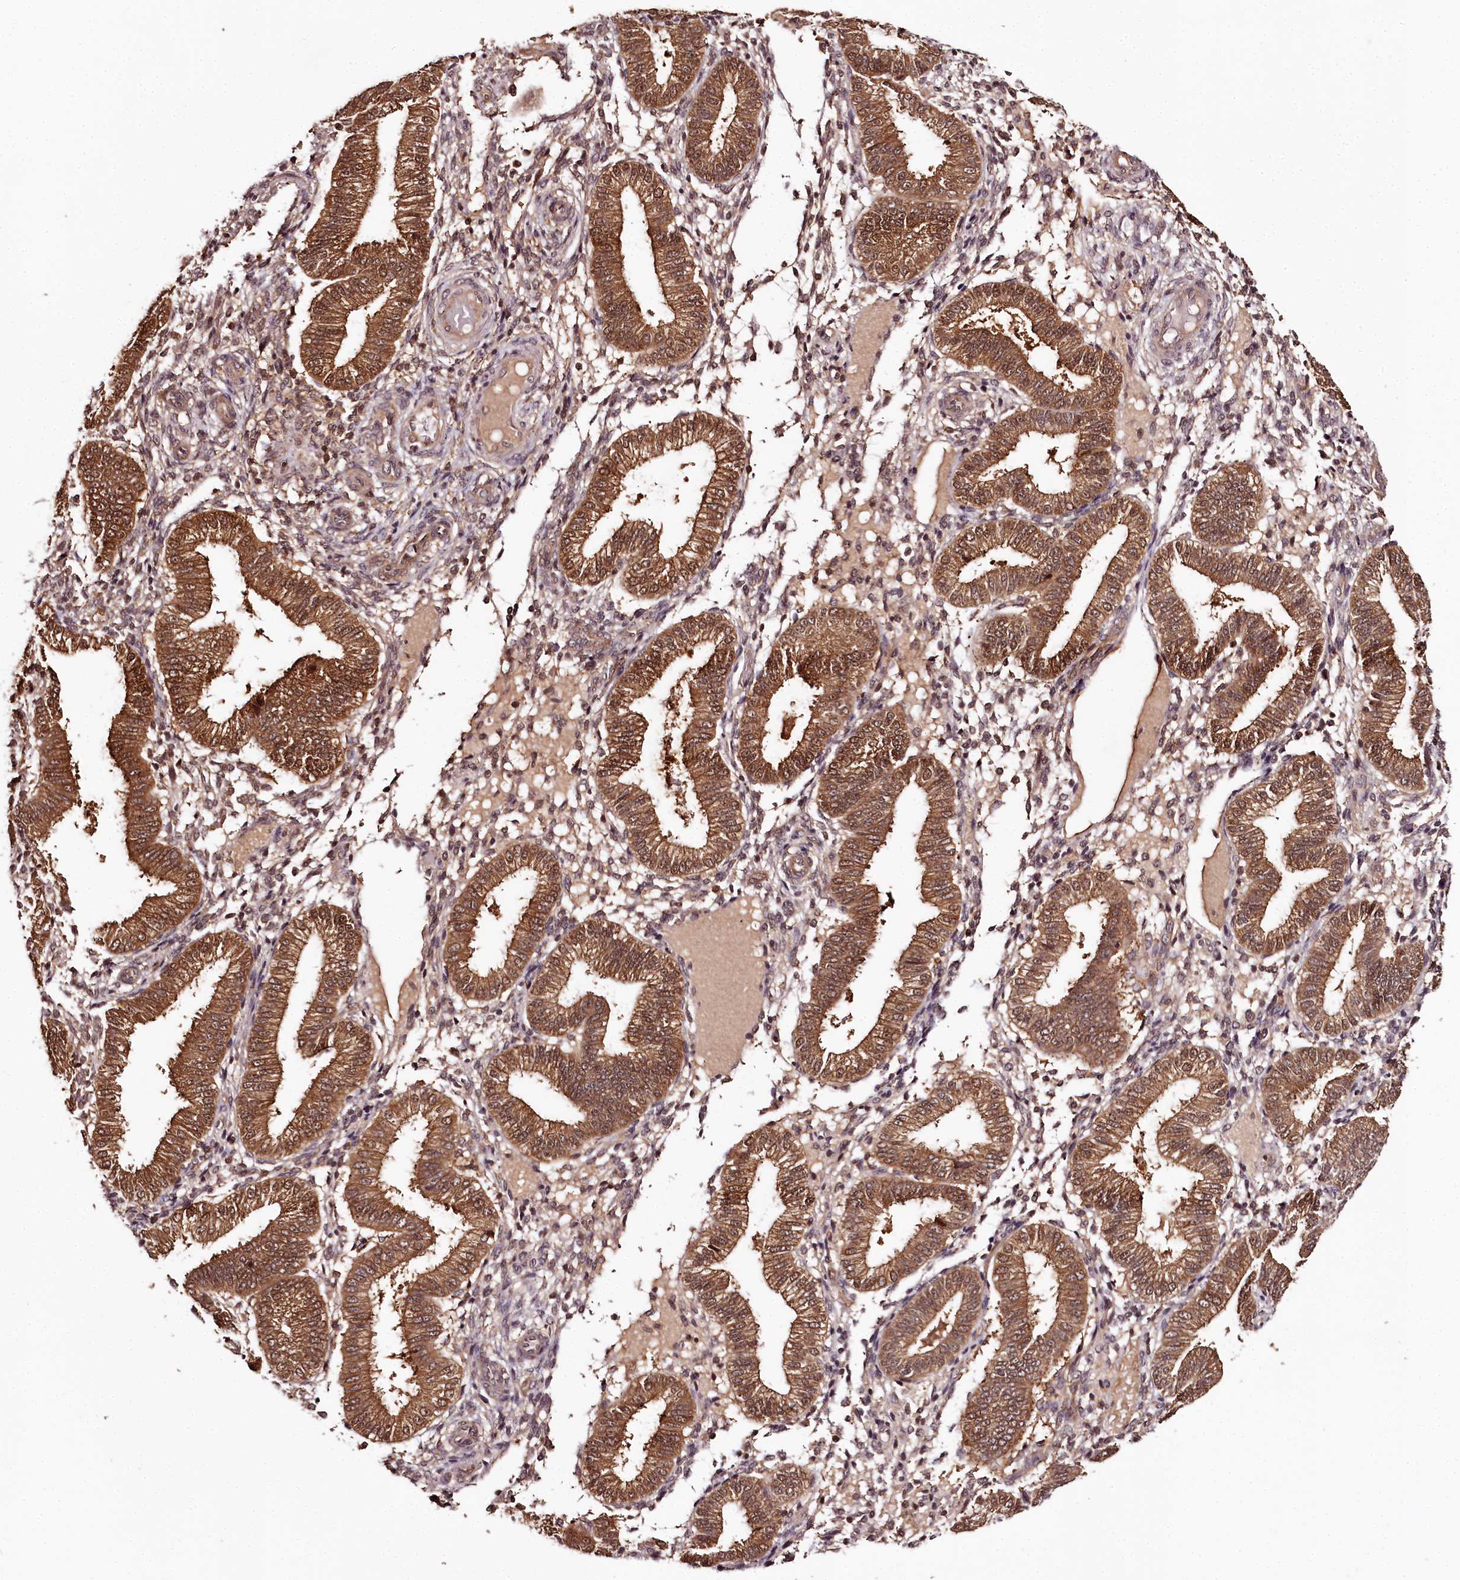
{"staining": {"intensity": "moderate", "quantity": "<25%", "location": "nuclear"}, "tissue": "endometrium", "cell_type": "Cells in endometrial stroma", "image_type": "normal", "snomed": [{"axis": "morphology", "description": "Normal tissue, NOS"}, {"axis": "topography", "description": "Endometrium"}], "caption": "An image showing moderate nuclear positivity in about <25% of cells in endometrial stroma in unremarkable endometrium, as visualized by brown immunohistochemical staining.", "gene": "TTC12", "patient": {"sex": "female", "age": 39}}